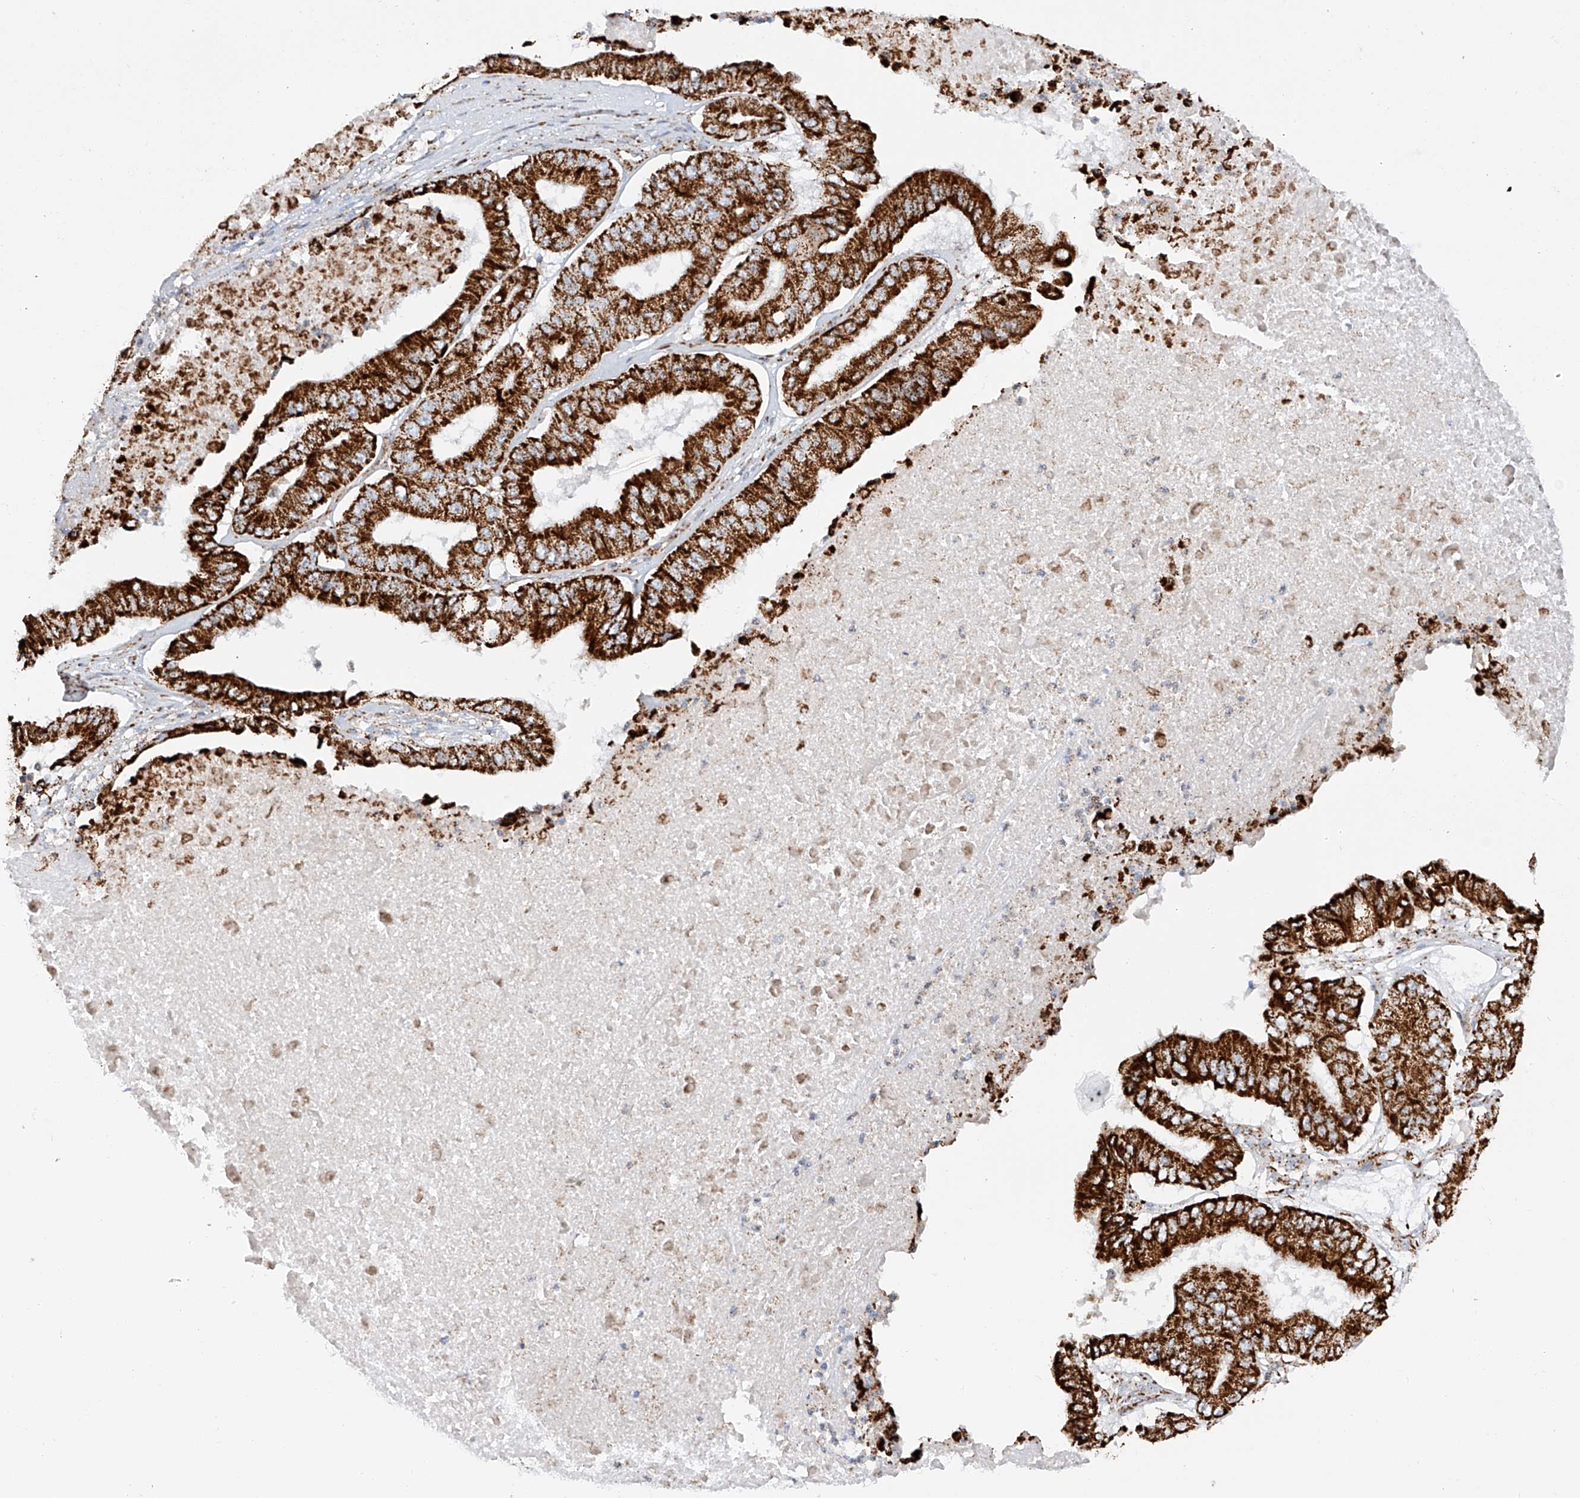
{"staining": {"intensity": "strong", "quantity": ">75%", "location": "cytoplasmic/membranous"}, "tissue": "pancreatic cancer", "cell_type": "Tumor cells", "image_type": "cancer", "snomed": [{"axis": "morphology", "description": "Adenocarcinoma, NOS"}, {"axis": "topography", "description": "Pancreas"}], "caption": "Brown immunohistochemical staining in human pancreatic cancer displays strong cytoplasmic/membranous staining in about >75% of tumor cells. Nuclei are stained in blue.", "gene": "TTC27", "patient": {"sex": "female", "age": 77}}